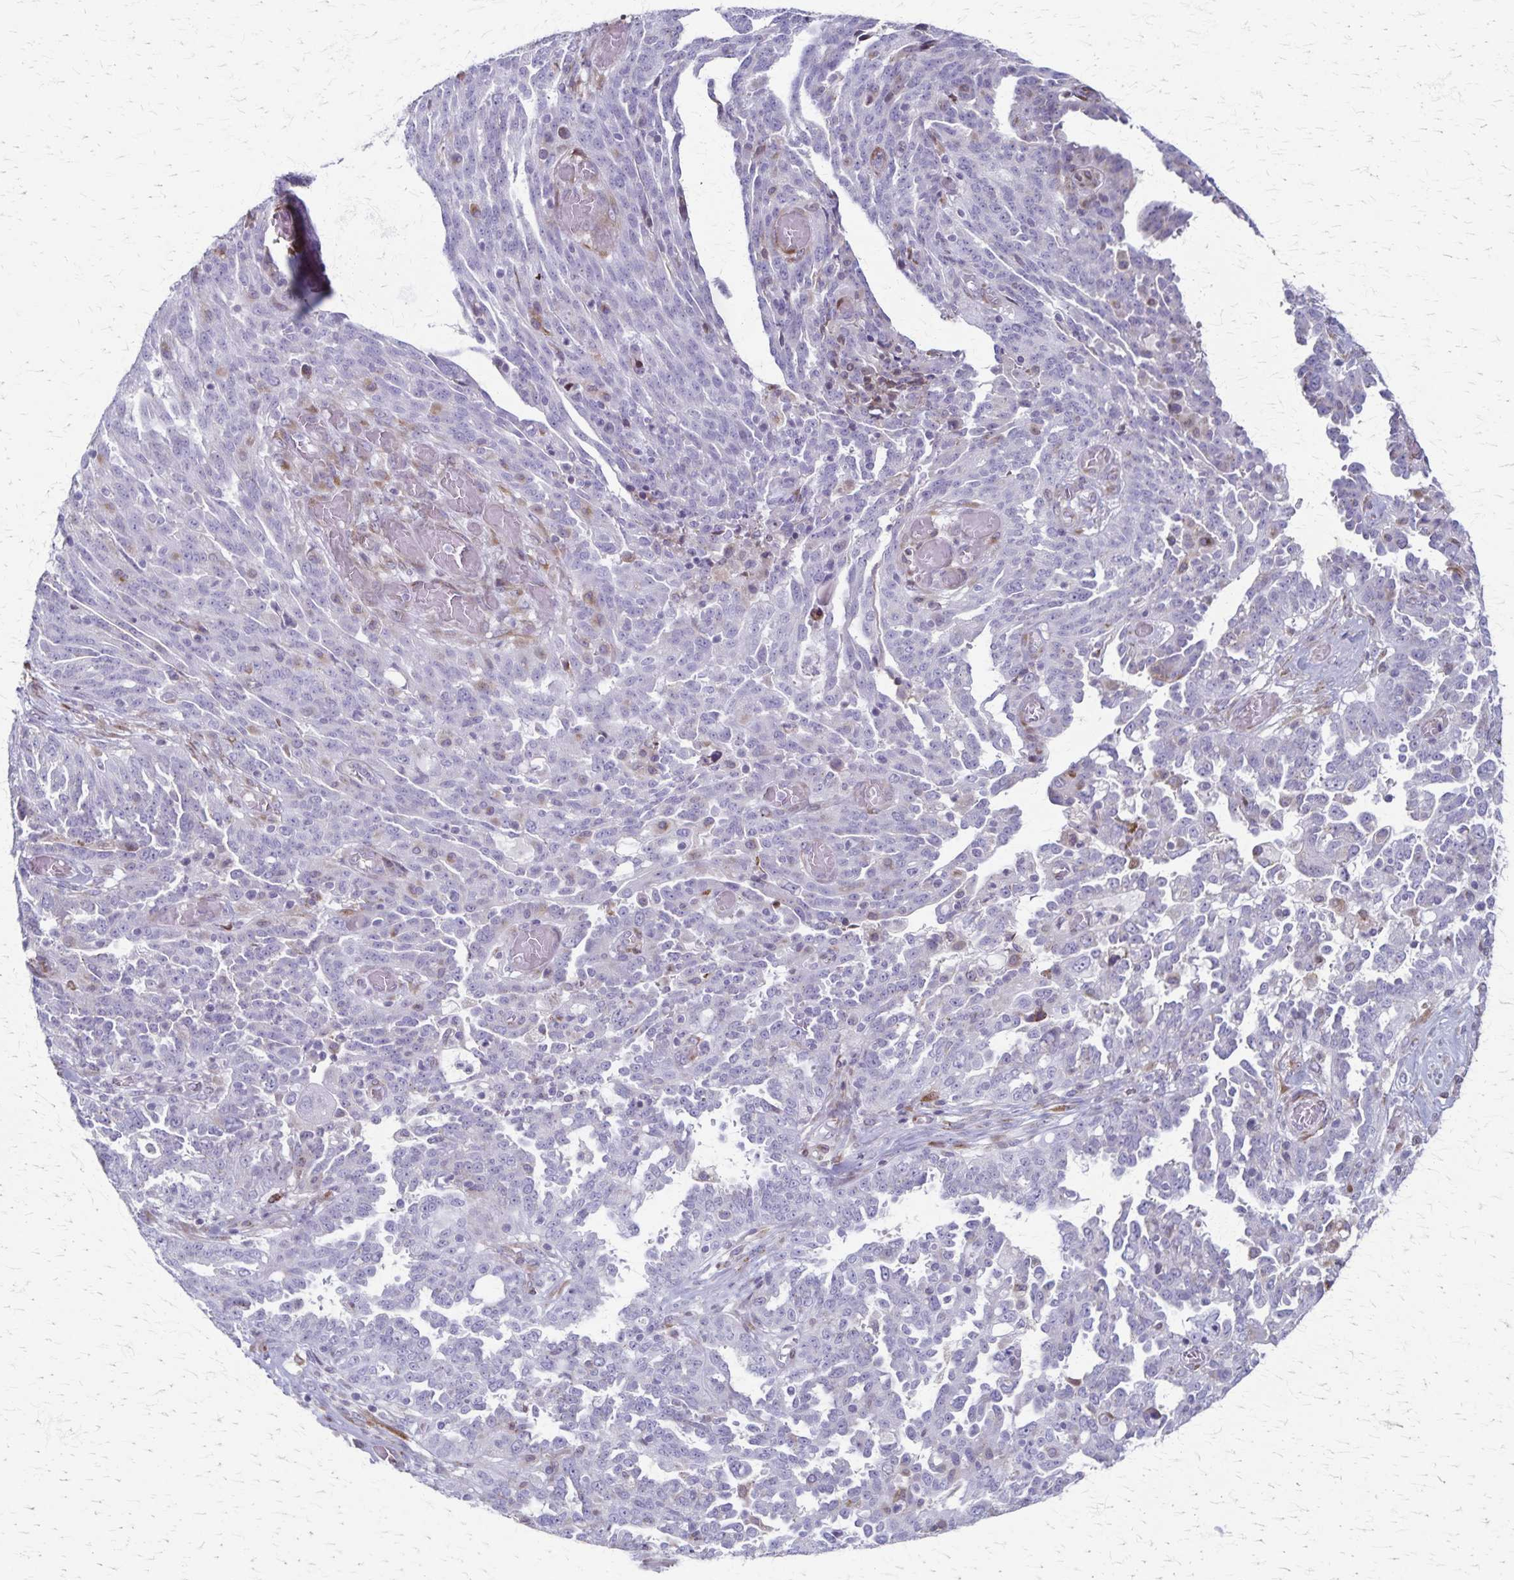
{"staining": {"intensity": "negative", "quantity": "none", "location": "none"}, "tissue": "ovarian cancer", "cell_type": "Tumor cells", "image_type": "cancer", "snomed": [{"axis": "morphology", "description": "Cystadenocarcinoma, serous, NOS"}, {"axis": "topography", "description": "Ovary"}], "caption": "IHC of serous cystadenocarcinoma (ovarian) exhibits no staining in tumor cells.", "gene": "MCFD2", "patient": {"sex": "female", "age": 67}}